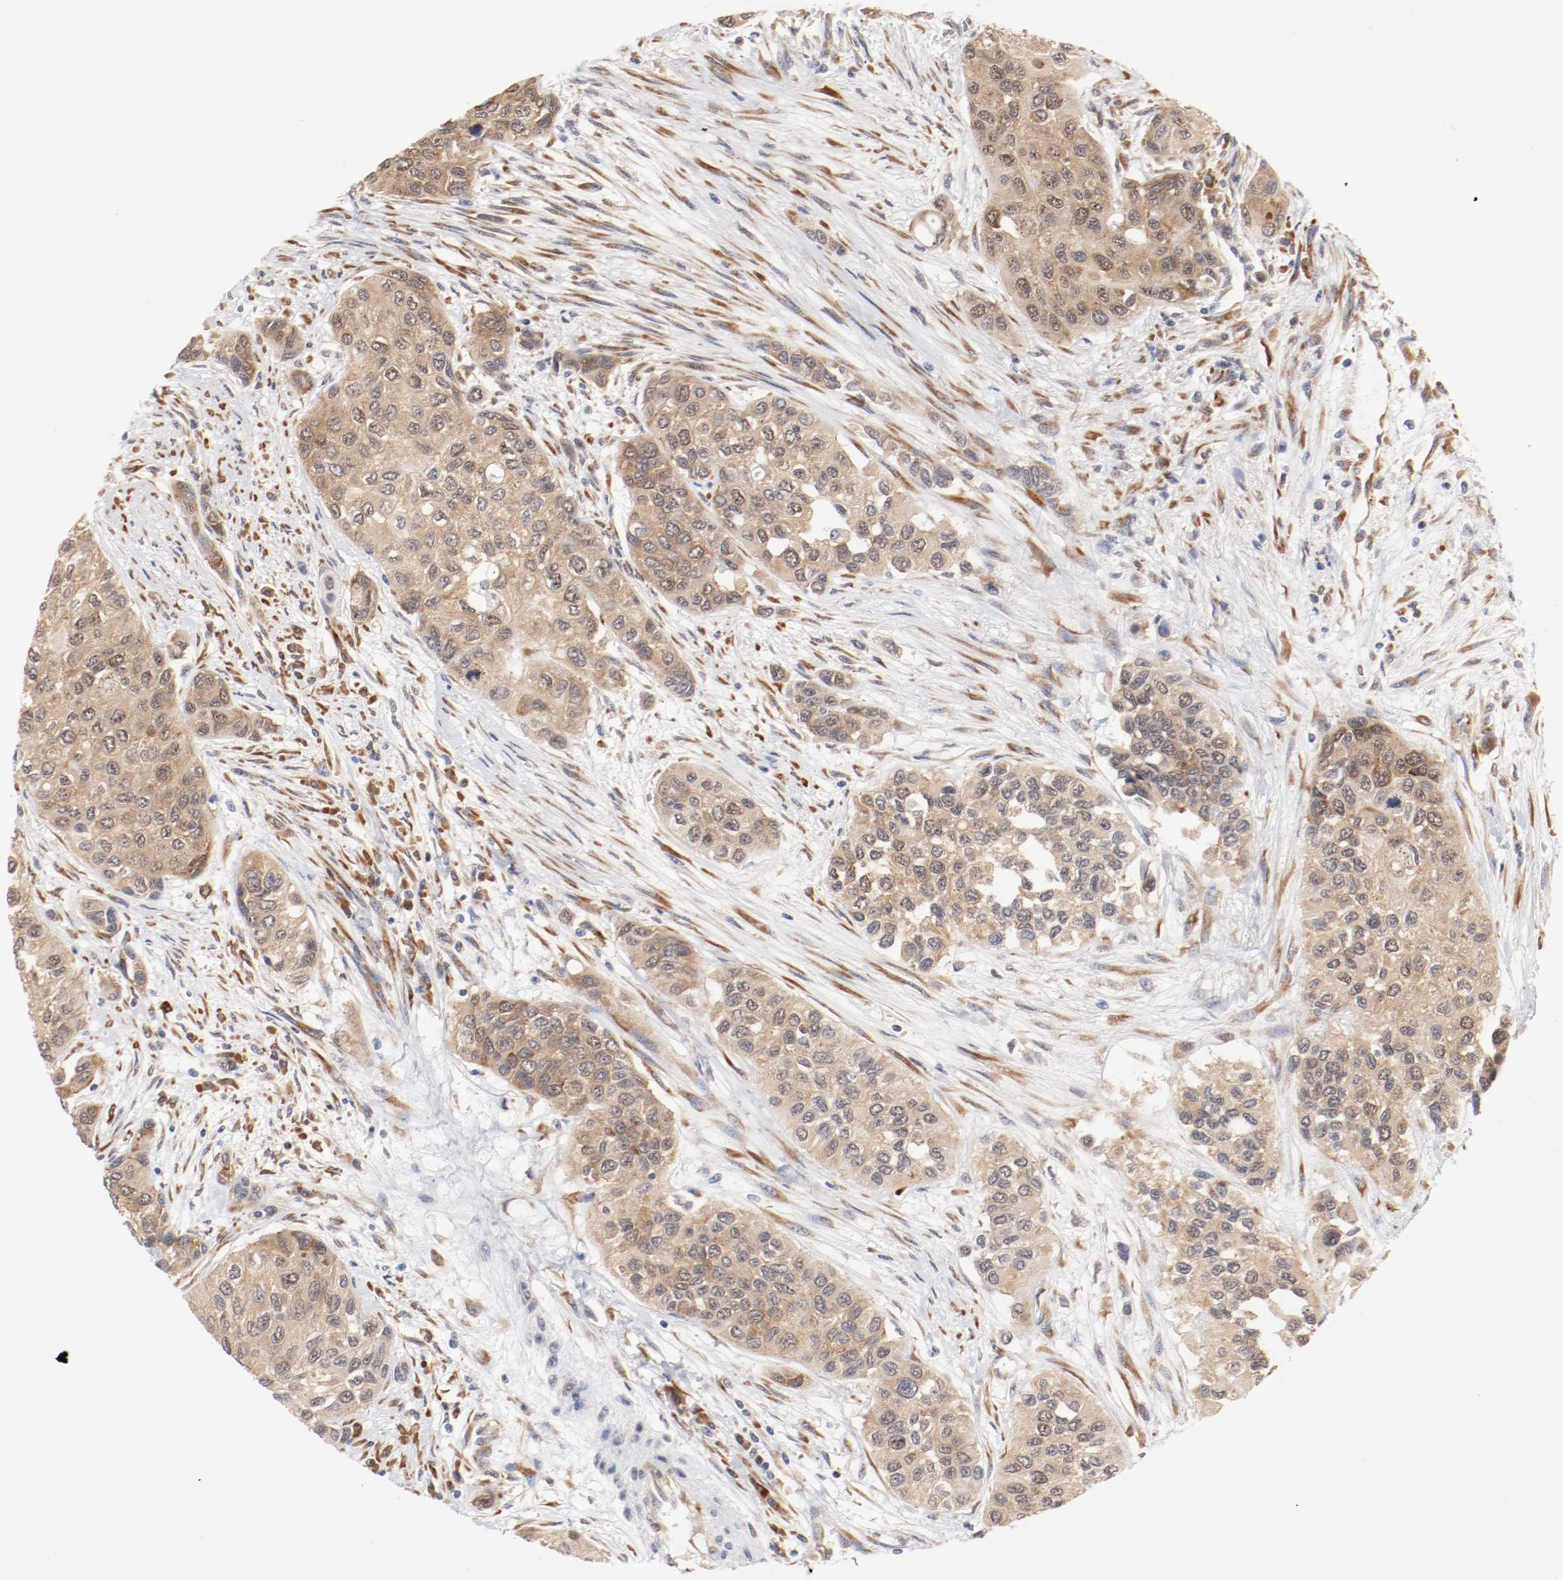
{"staining": {"intensity": "weak", "quantity": ">75%", "location": "cytoplasmic/membranous"}, "tissue": "urothelial cancer", "cell_type": "Tumor cells", "image_type": "cancer", "snomed": [{"axis": "morphology", "description": "Urothelial carcinoma, High grade"}, {"axis": "topography", "description": "Urinary bladder"}], "caption": "Immunohistochemistry (IHC) of urothelial carcinoma (high-grade) demonstrates low levels of weak cytoplasmic/membranous positivity in about >75% of tumor cells. Ihc stains the protein of interest in brown and the nuclei are stained blue.", "gene": "FKBP3", "patient": {"sex": "female", "age": 56}}